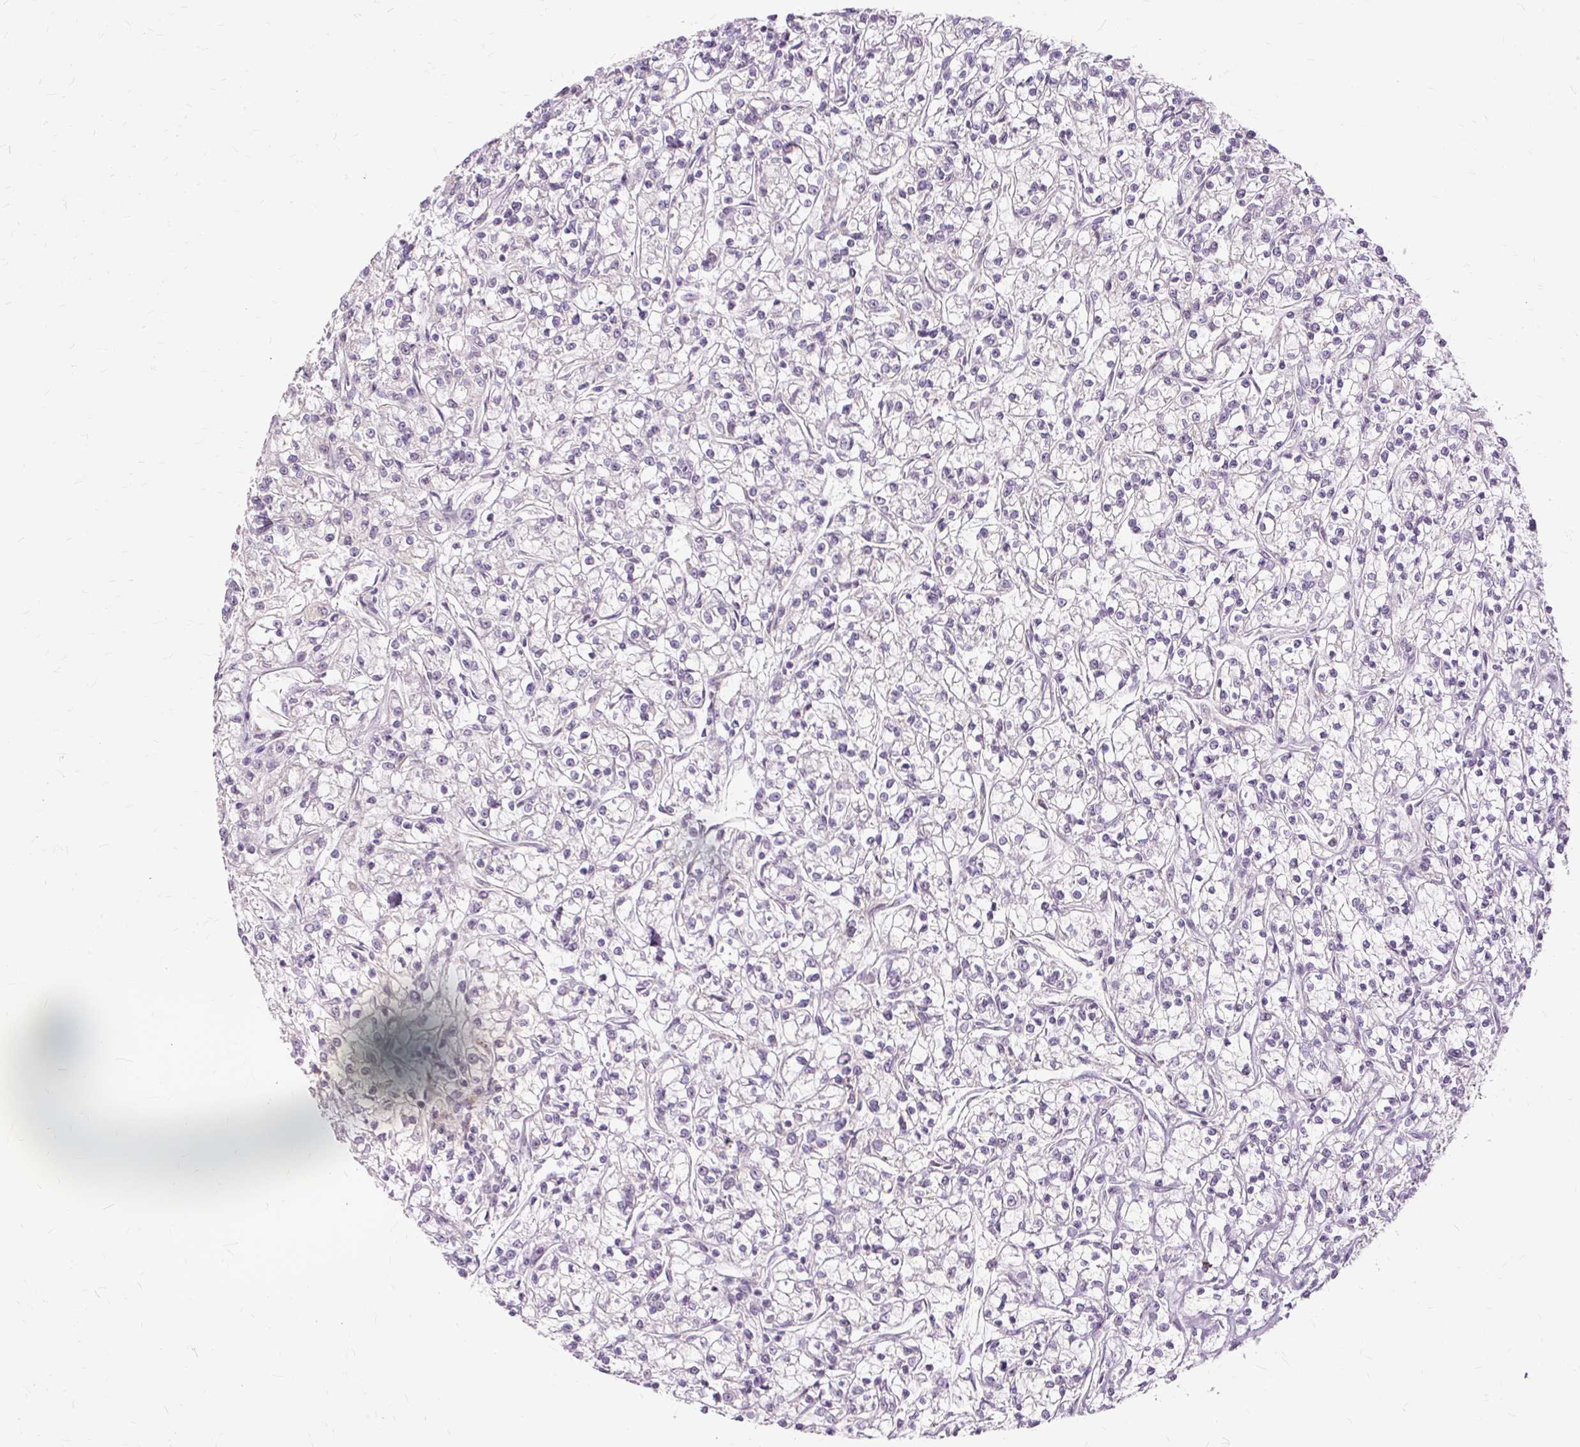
{"staining": {"intensity": "negative", "quantity": "none", "location": "none"}, "tissue": "renal cancer", "cell_type": "Tumor cells", "image_type": "cancer", "snomed": [{"axis": "morphology", "description": "Adenocarcinoma, NOS"}, {"axis": "topography", "description": "Kidney"}], "caption": "The image demonstrates no significant expression in tumor cells of adenocarcinoma (renal). Nuclei are stained in blue.", "gene": "MMACHC", "patient": {"sex": "female", "age": 59}}